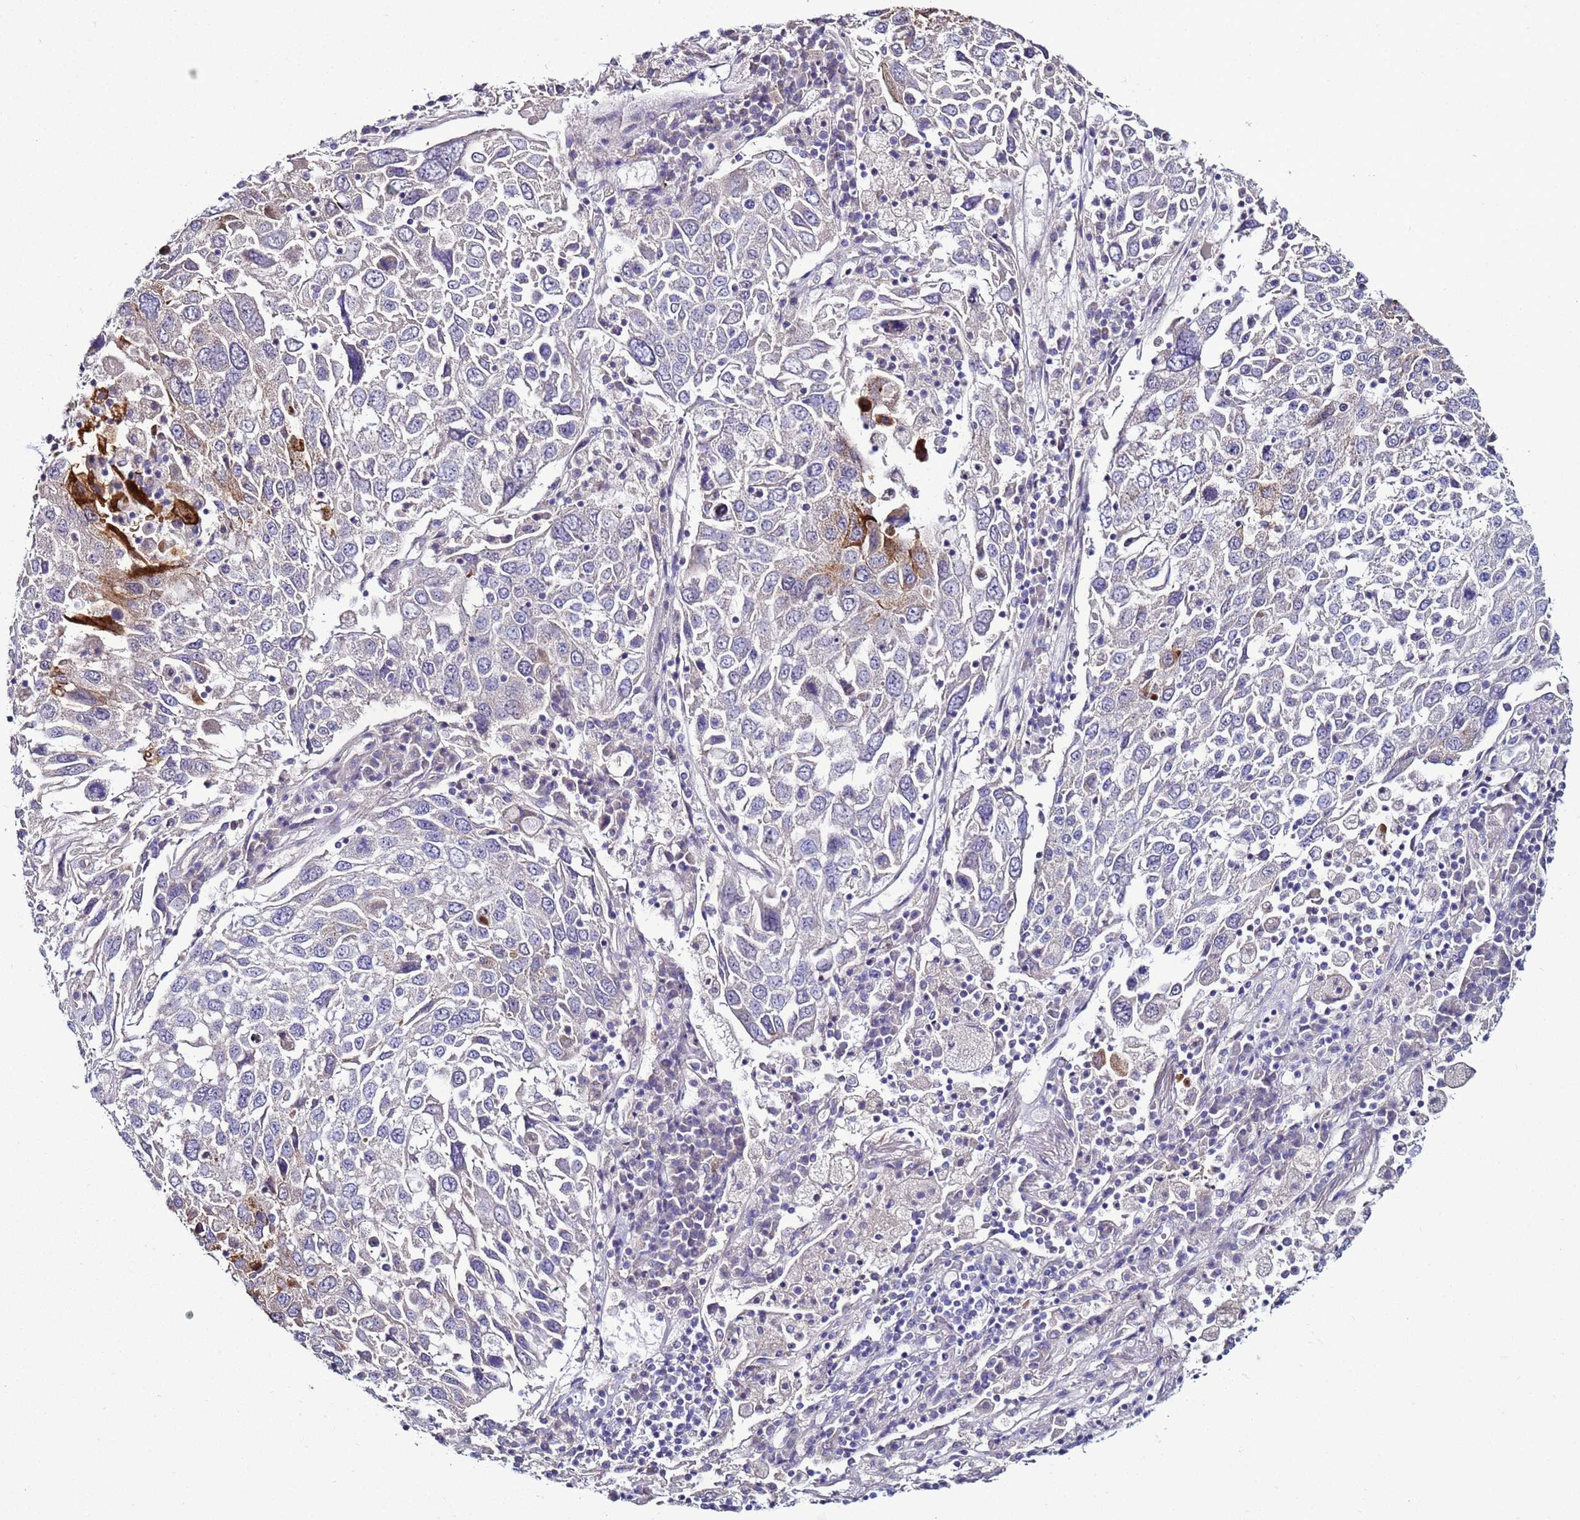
{"staining": {"intensity": "negative", "quantity": "none", "location": "none"}, "tissue": "lung cancer", "cell_type": "Tumor cells", "image_type": "cancer", "snomed": [{"axis": "morphology", "description": "Squamous cell carcinoma, NOS"}, {"axis": "topography", "description": "Lung"}], "caption": "Lung squamous cell carcinoma was stained to show a protein in brown. There is no significant staining in tumor cells. The staining is performed using DAB brown chromogen with nuclei counter-stained in using hematoxylin.", "gene": "RABL2B", "patient": {"sex": "male", "age": 65}}